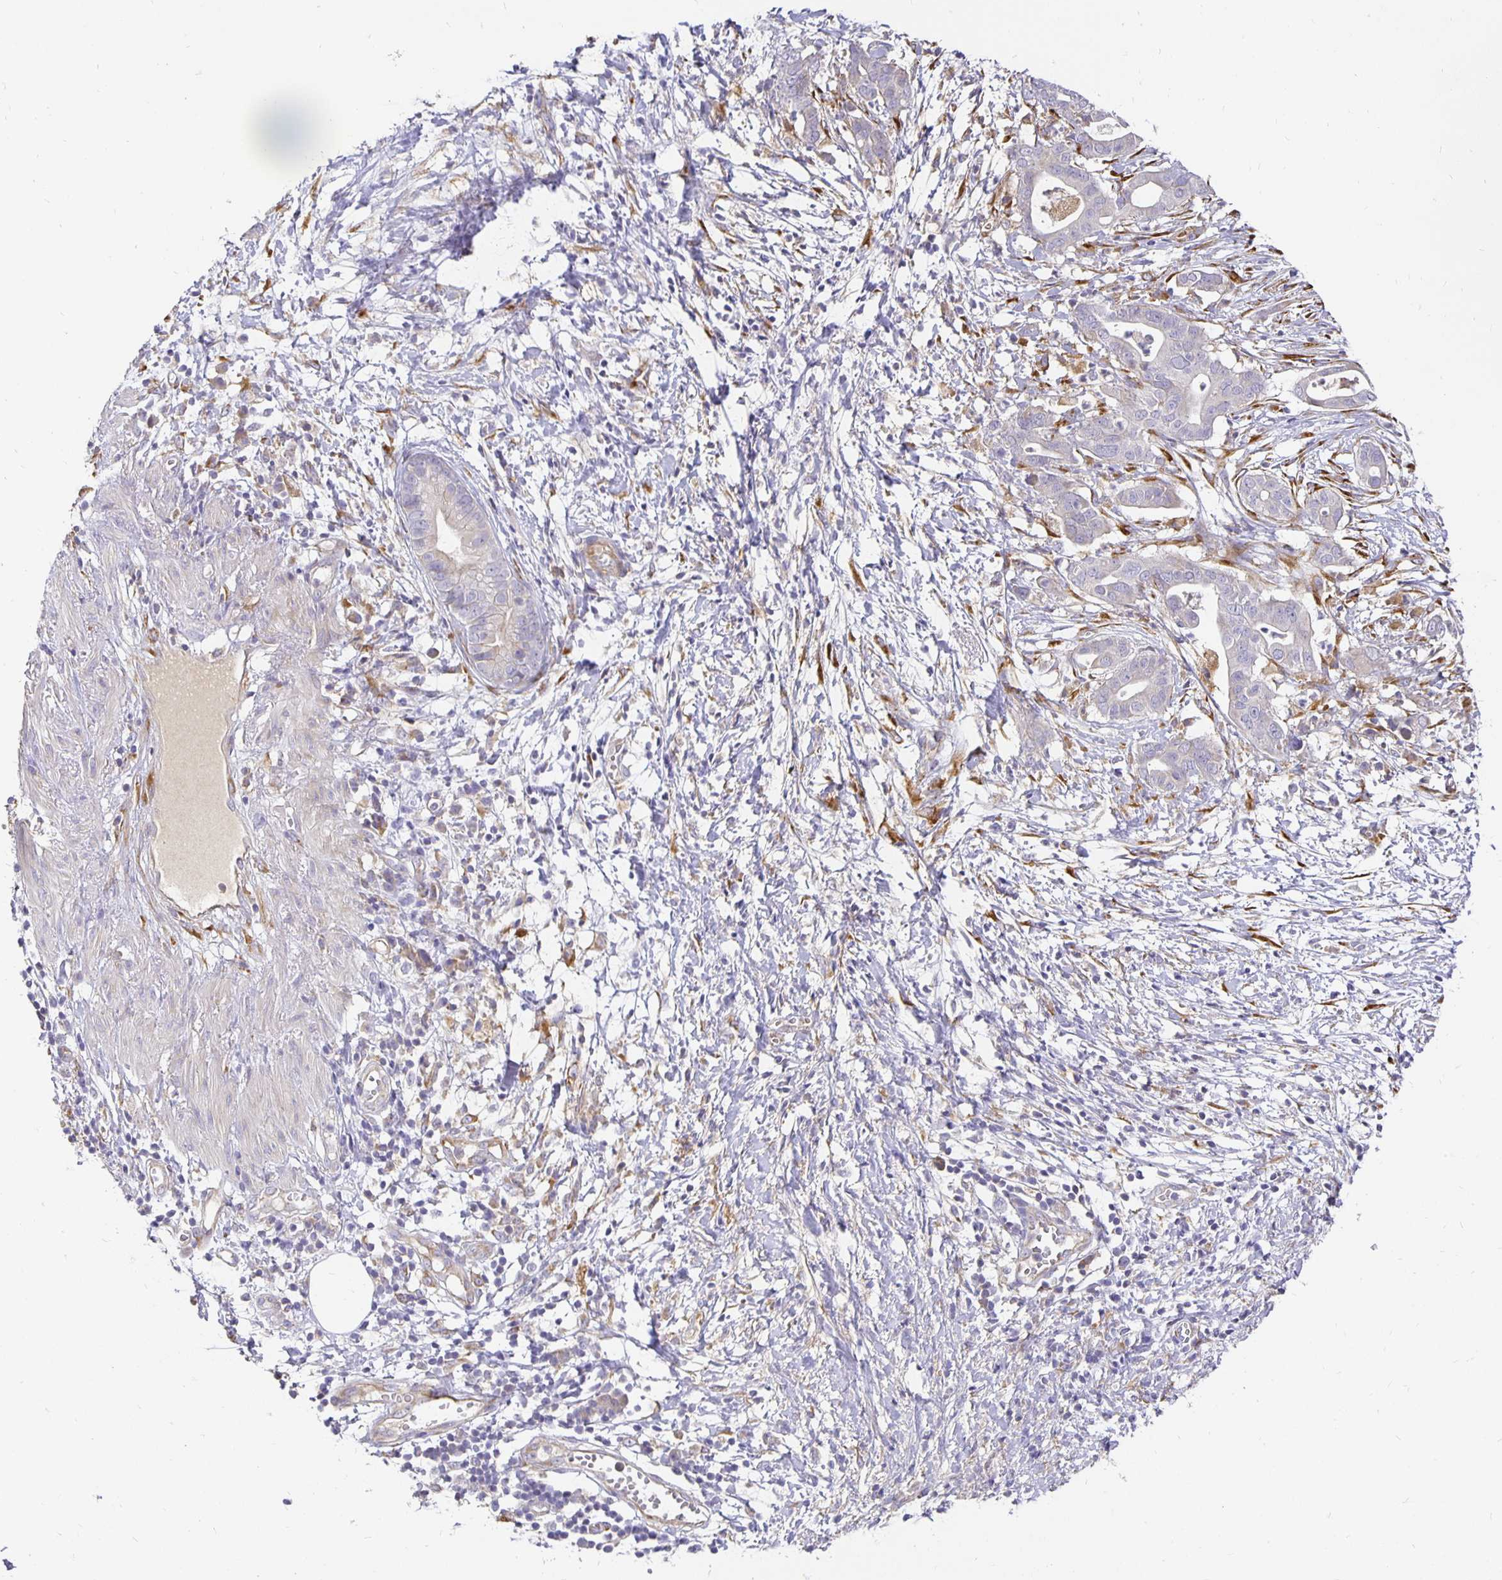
{"staining": {"intensity": "negative", "quantity": "none", "location": "none"}, "tissue": "pancreatic cancer", "cell_type": "Tumor cells", "image_type": "cancer", "snomed": [{"axis": "morphology", "description": "Adenocarcinoma, NOS"}, {"axis": "topography", "description": "Pancreas"}], "caption": "IHC histopathology image of neoplastic tissue: human pancreatic adenocarcinoma stained with DAB demonstrates no significant protein positivity in tumor cells.", "gene": "PLOD1", "patient": {"sex": "male", "age": 61}}